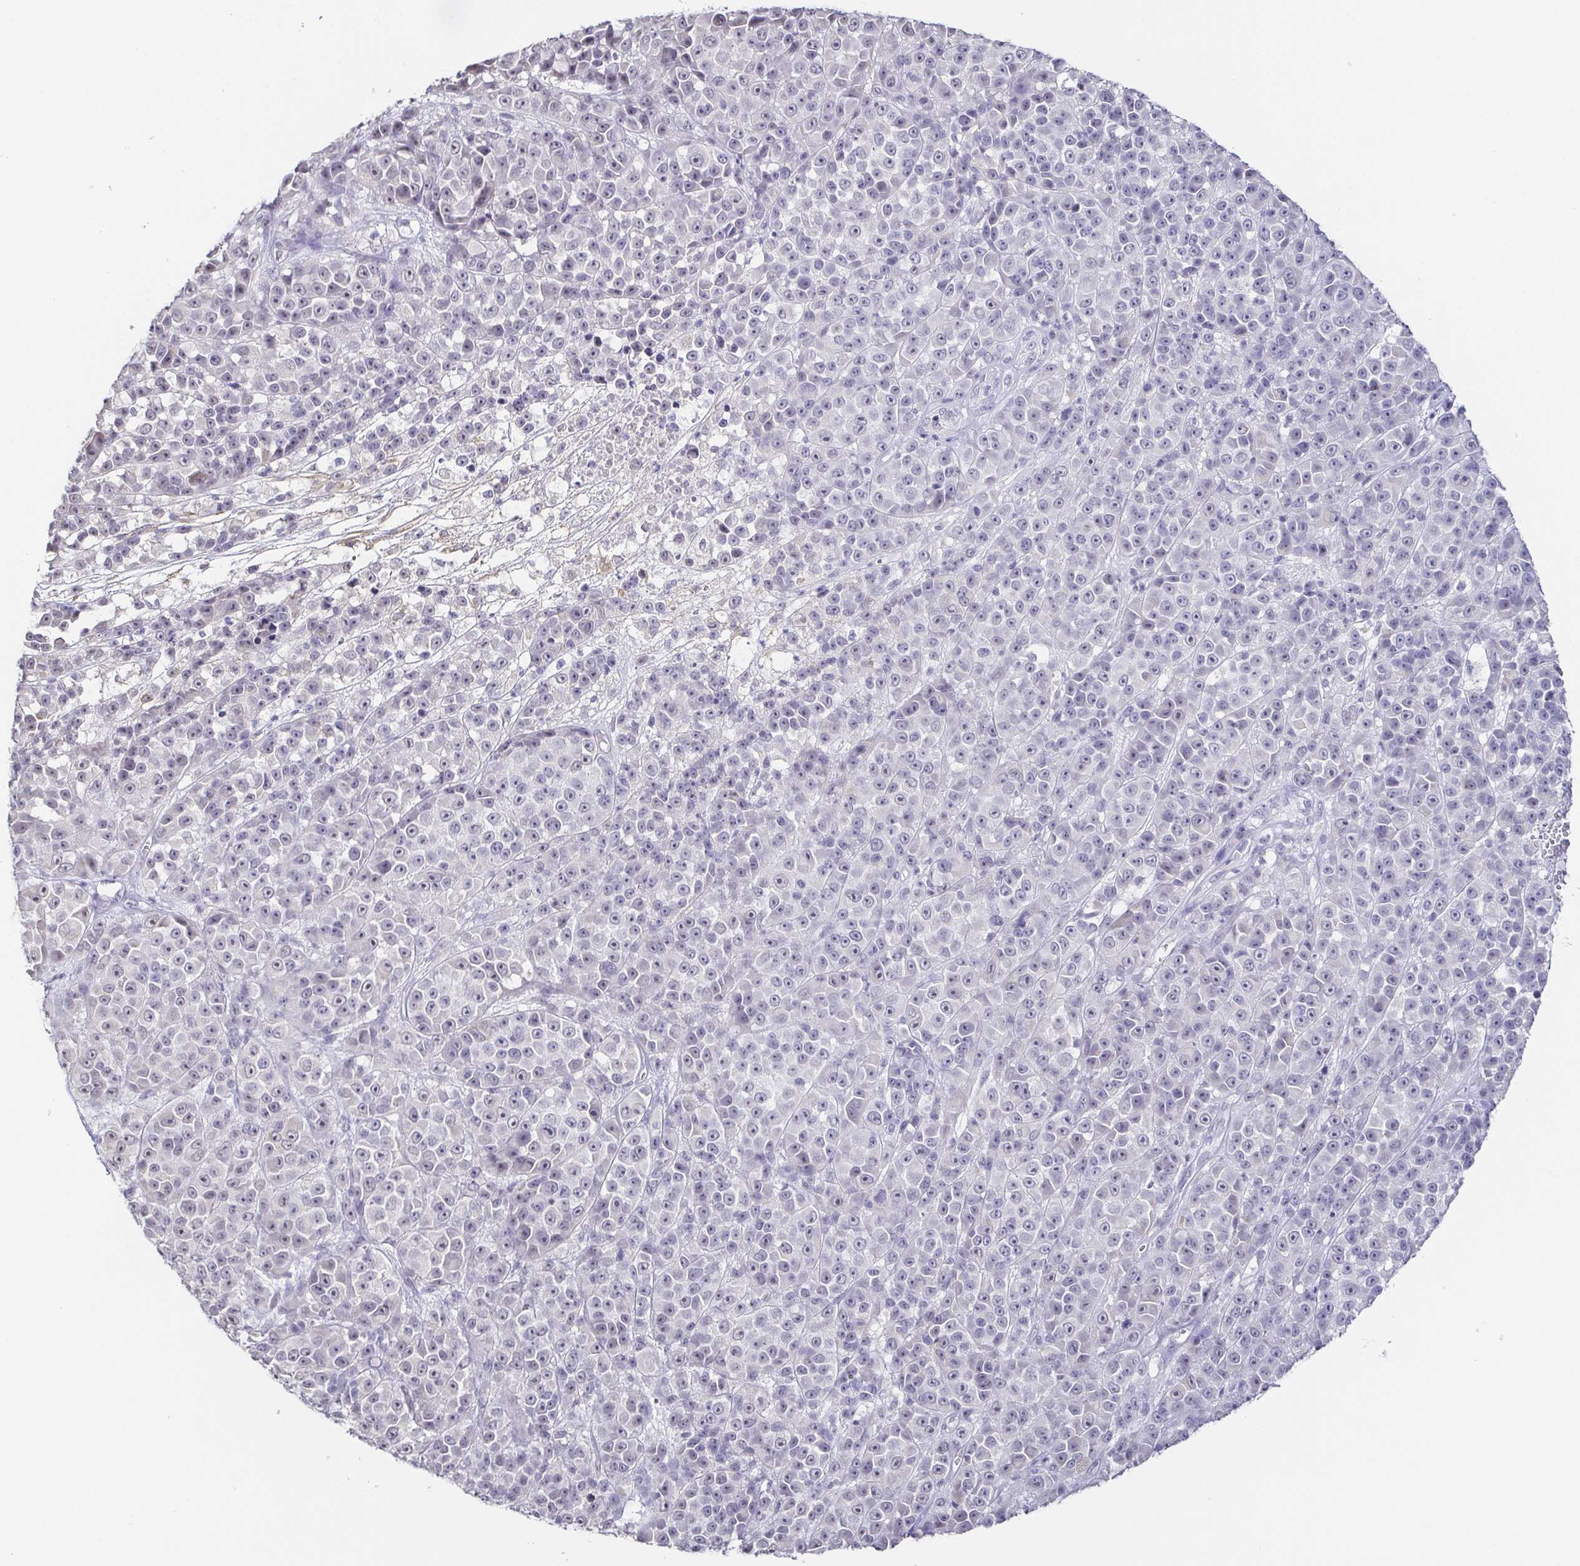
{"staining": {"intensity": "negative", "quantity": "none", "location": "none"}, "tissue": "melanoma", "cell_type": "Tumor cells", "image_type": "cancer", "snomed": [{"axis": "morphology", "description": "Malignant melanoma, NOS"}, {"axis": "topography", "description": "Skin"}, {"axis": "topography", "description": "Skin of back"}], "caption": "This is an immunohistochemistry photomicrograph of human malignant melanoma. There is no staining in tumor cells.", "gene": "NEFH", "patient": {"sex": "male", "age": 91}}